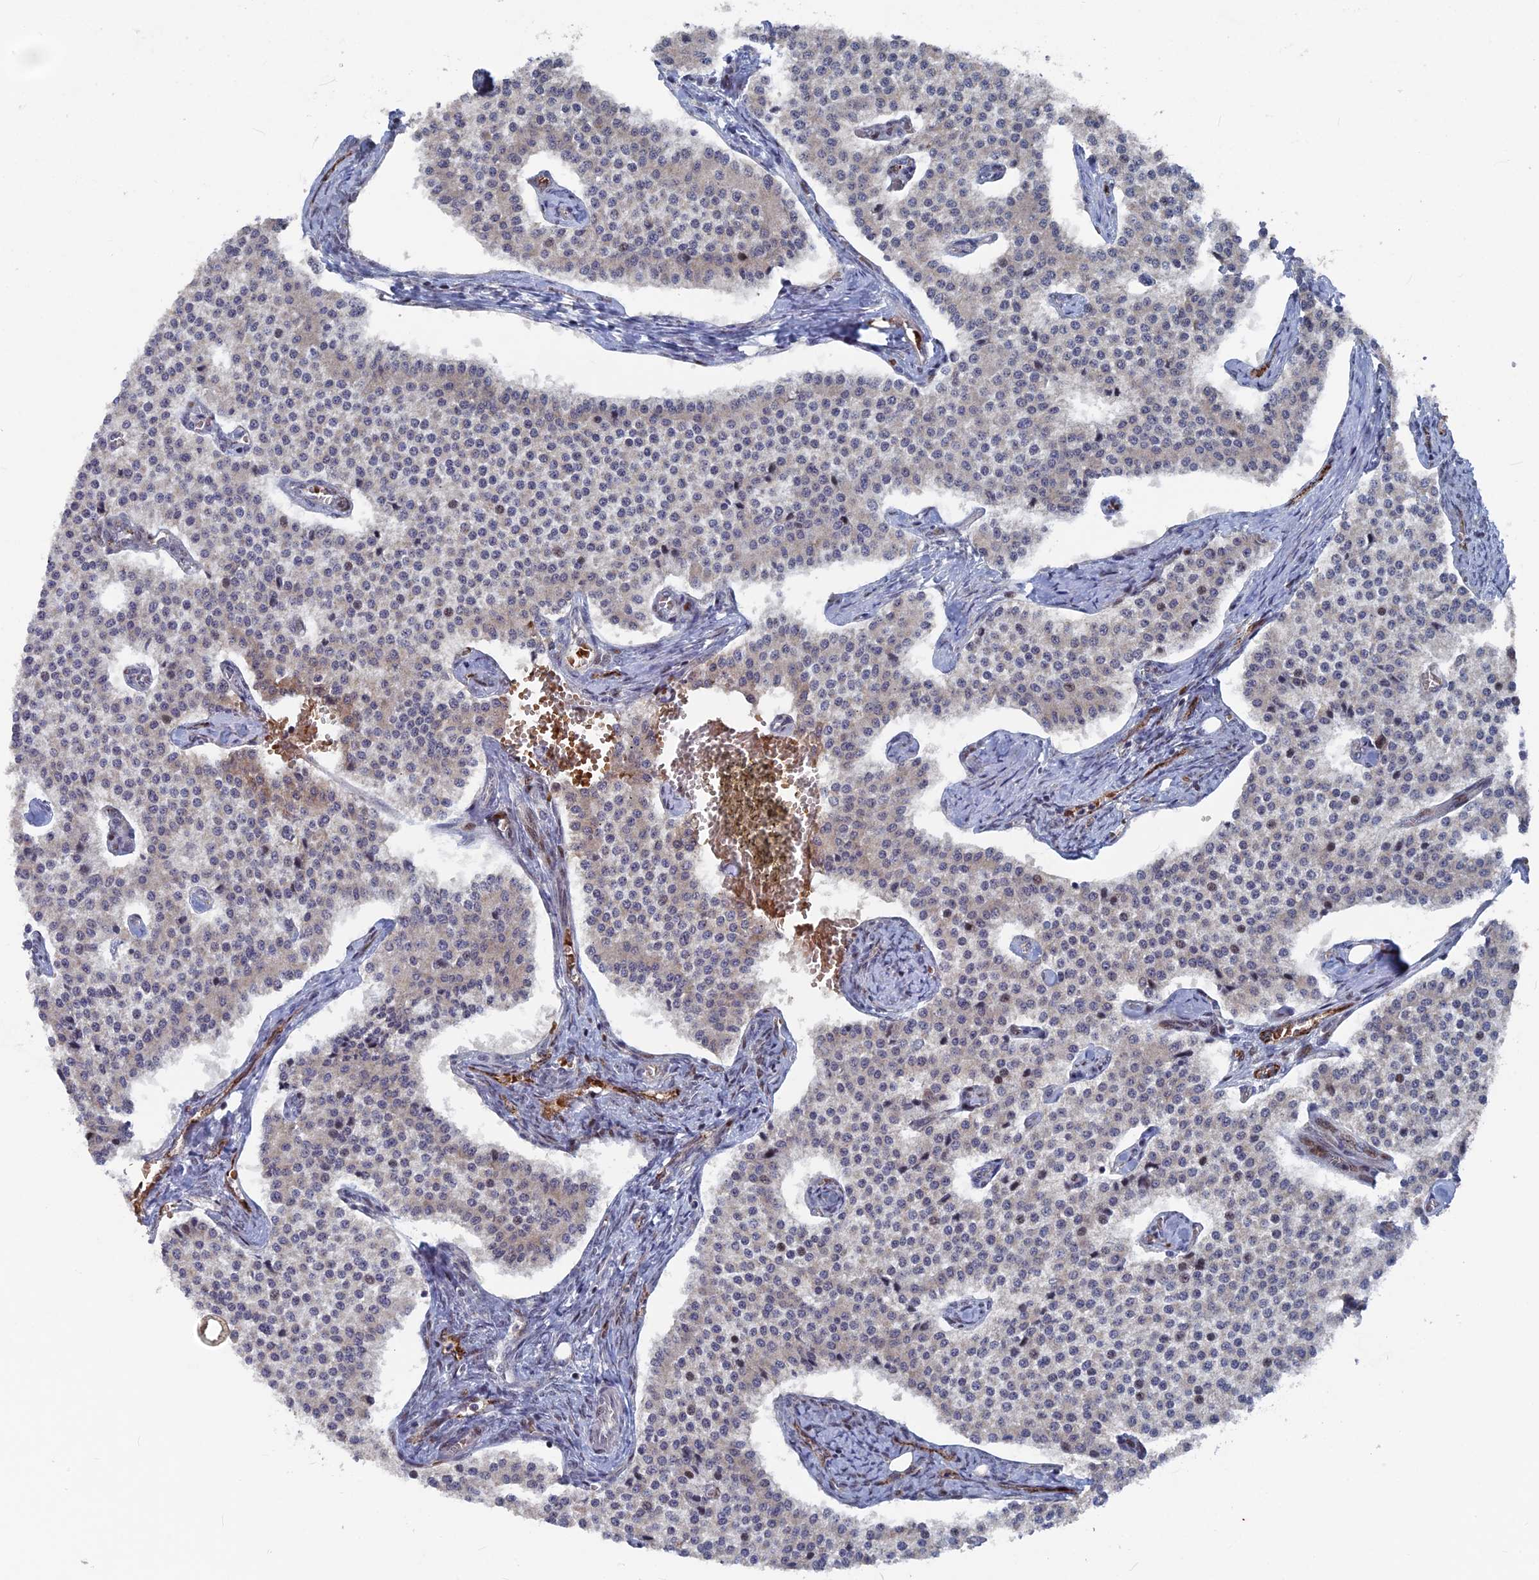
{"staining": {"intensity": "negative", "quantity": "none", "location": "none"}, "tissue": "carcinoid", "cell_type": "Tumor cells", "image_type": "cancer", "snomed": [{"axis": "morphology", "description": "Carcinoid, malignant, NOS"}, {"axis": "topography", "description": "Colon"}], "caption": "Immunohistochemistry (IHC) of carcinoid (malignant) demonstrates no positivity in tumor cells. (Immunohistochemistry, brightfield microscopy, high magnification).", "gene": "SH3D21", "patient": {"sex": "female", "age": 52}}